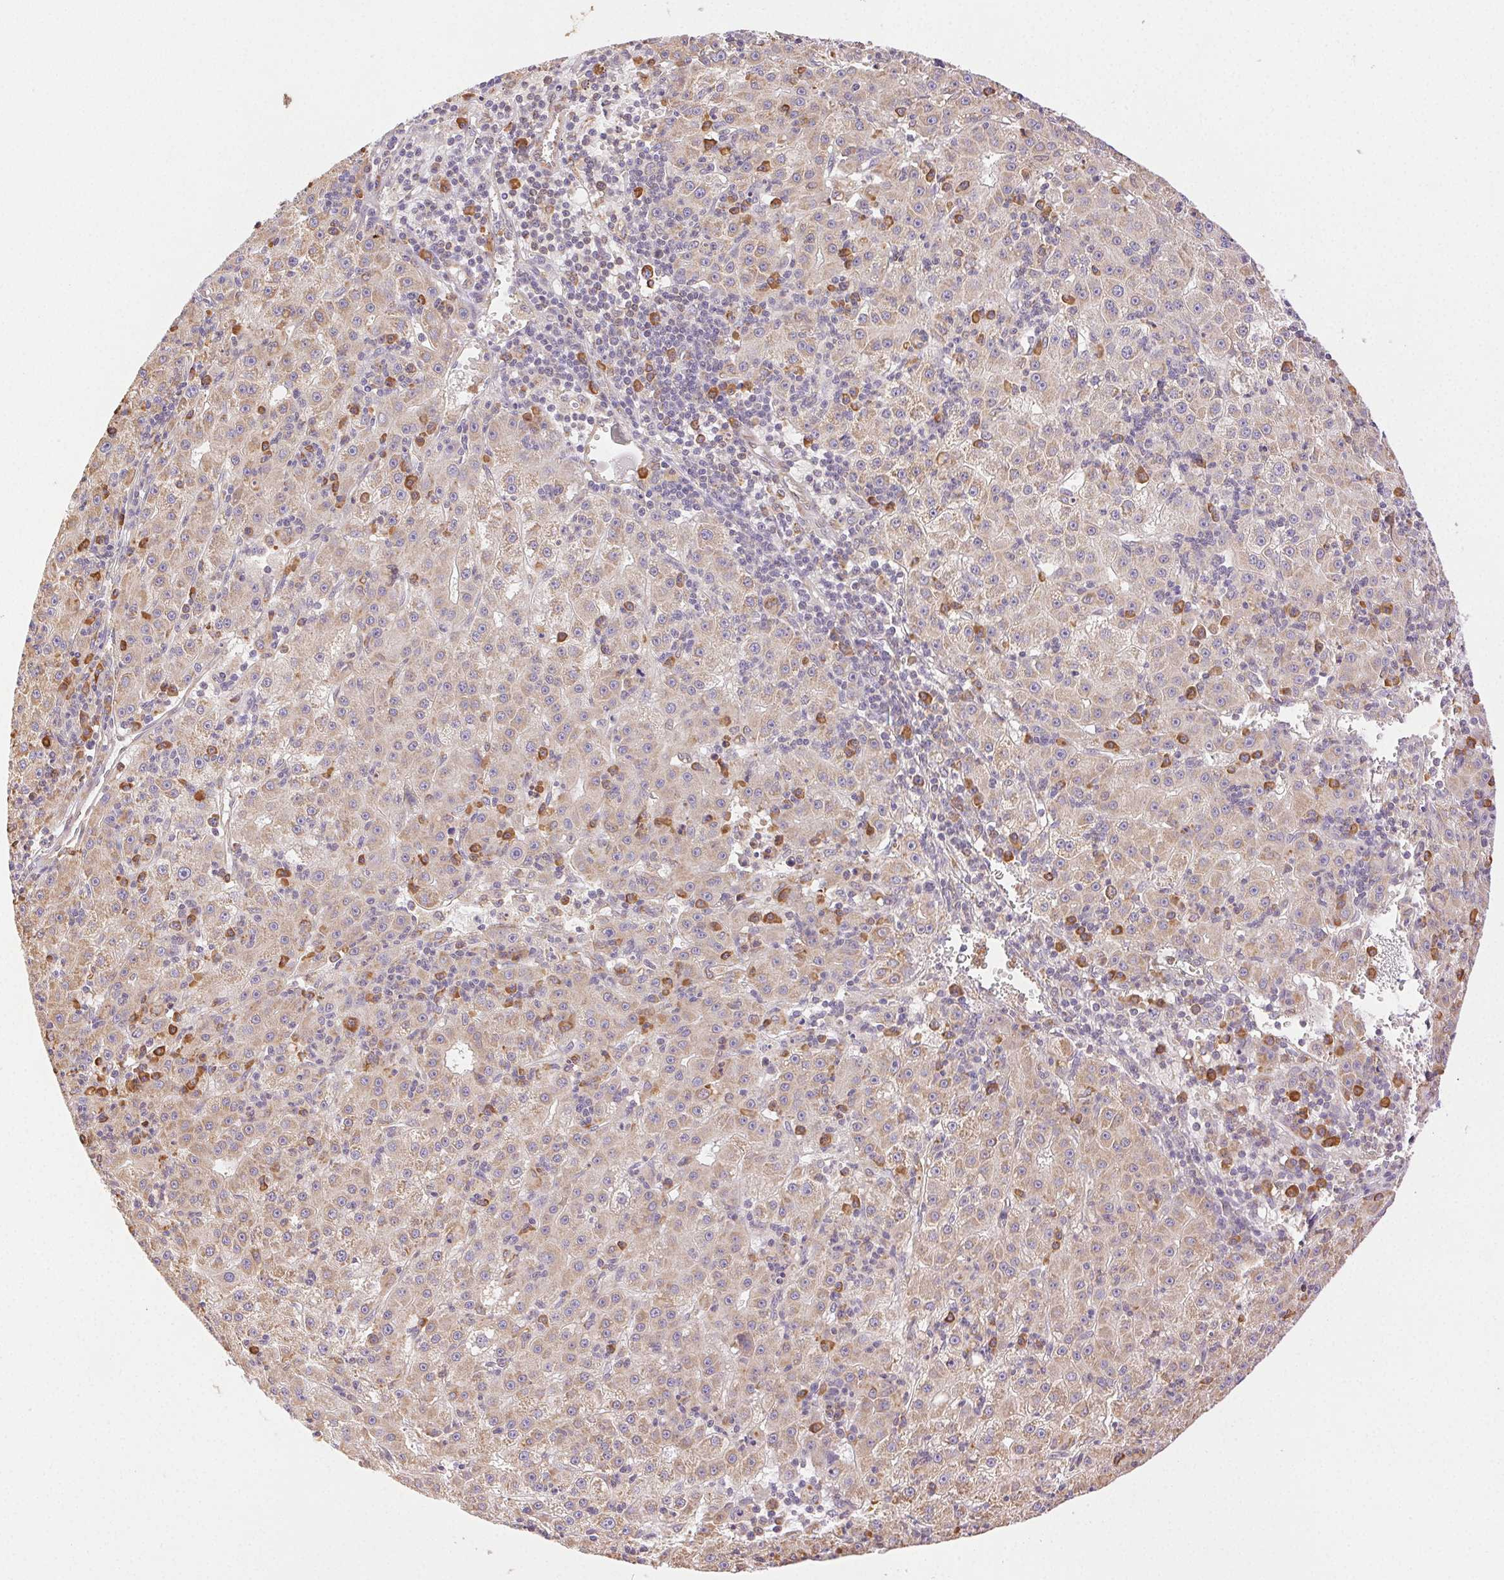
{"staining": {"intensity": "weak", "quantity": "<25%", "location": "cytoplasmic/membranous"}, "tissue": "liver cancer", "cell_type": "Tumor cells", "image_type": "cancer", "snomed": [{"axis": "morphology", "description": "Carcinoma, Hepatocellular, NOS"}, {"axis": "topography", "description": "Liver"}], "caption": "A histopathology image of liver cancer (hepatocellular carcinoma) stained for a protein exhibits no brown staining in tumor cells. The staining is performed using DAB (3,3'-diaminobenzidine) brown chromogen with nuclei counter-stained in using hematoxylin.", "gene": "ENTREP1", "patient": {"sex": "male", "age": 76}}